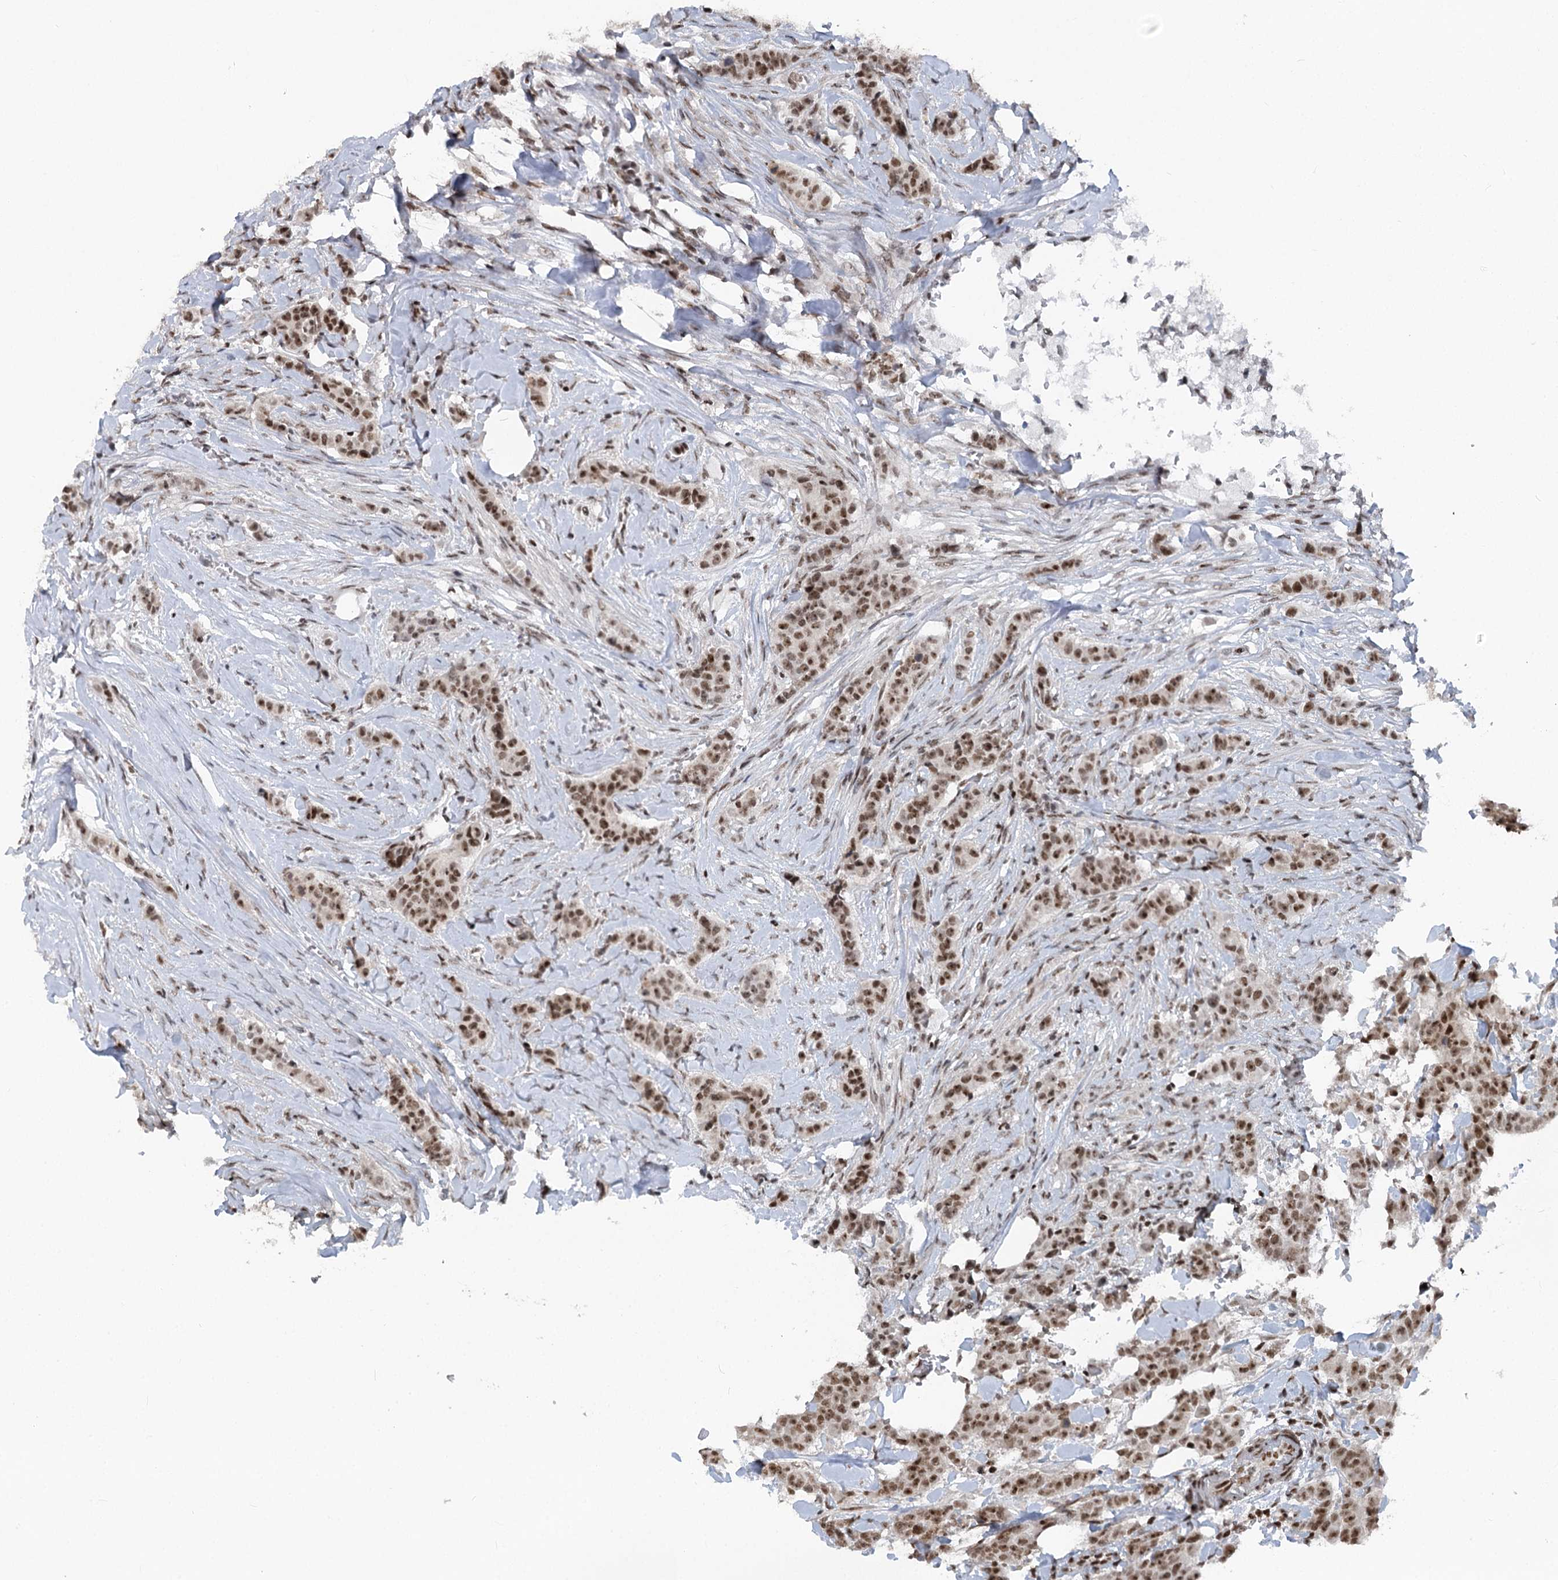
{"staining": {"intensity": "strong", "quantity": ">75%", "location": "nuclear"}, "tissue": "breast cancer", "cell_type": "Tumor cells", "image_type": "cancer", "snomed": [{"axis": "morphology", "description": "Duct carcinoma"}, {"axis": "topography", "description": "Breast"}], "caption": "Immunohistochemistry (IHC) (DAB (3,3'-diaminobenzidine)) staining of breast cancer demonstrates strong nuclear protein positivity in about >75% of tumor cells.", "gene": "CGGBP1", "patient": {"sex": "female", "age": 40}}